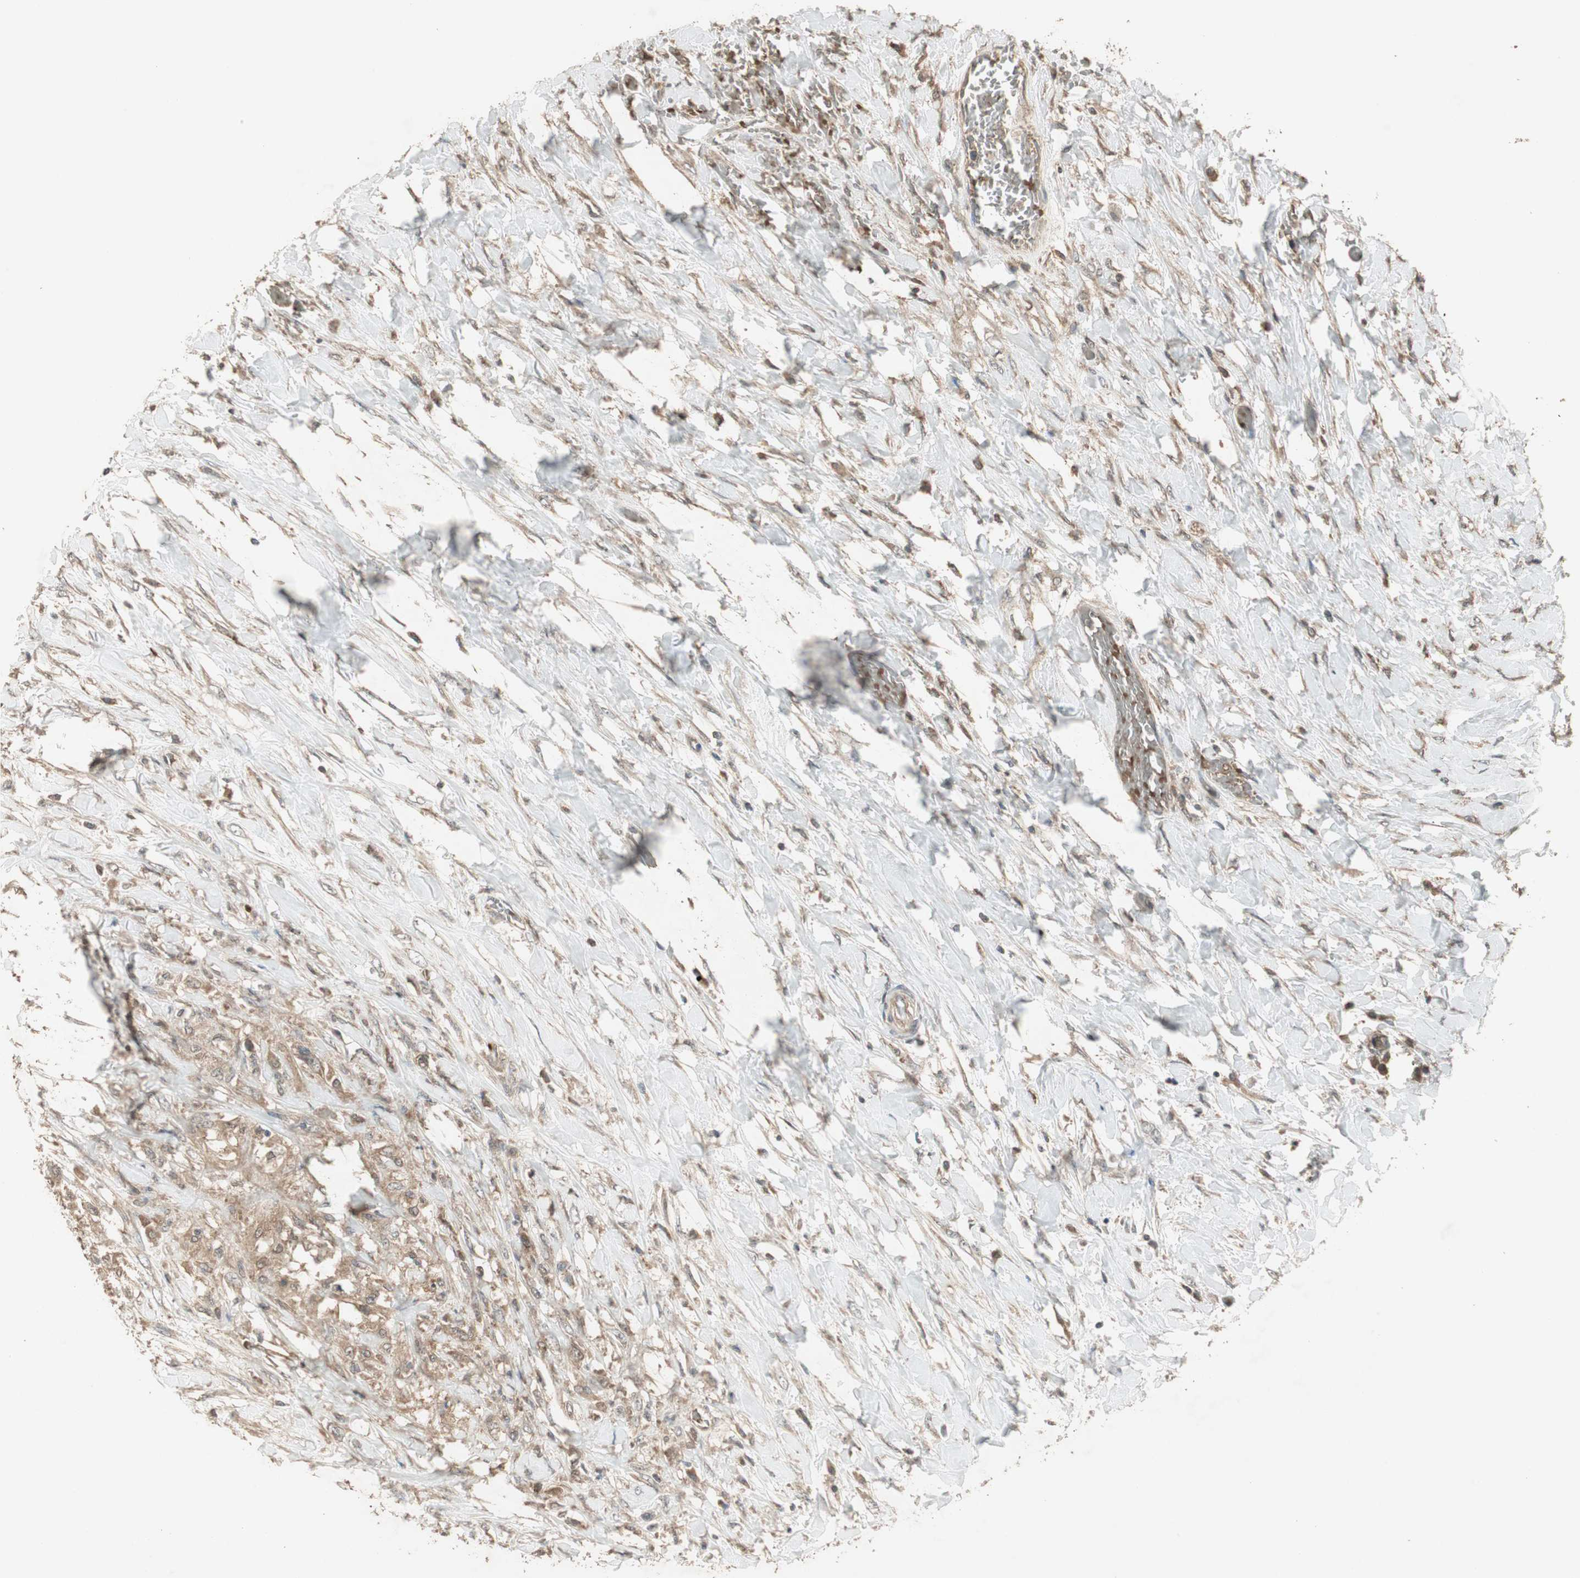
{"staining": {"intensity": "moderate", "quantity": ">75%", "location": "cytoplasmic/membranous"}, "tissue": "colorectal cancer", "cell_type": "Tumor cells", "image_type": "cancer", "snomed": [{"axis": "morphology", "description": "Adenocarcinoma, NOS"}, {"axis": "topography", "description": "Rectum"}], "caption": "This micrograph displays IHC staining of colorectal cancer, with medium moderate cytoplasmic/membranous expression in approximately >75% of tumor cells.", "gene": "UBAC1", "patient": {"sex": "female", "age": 77}}